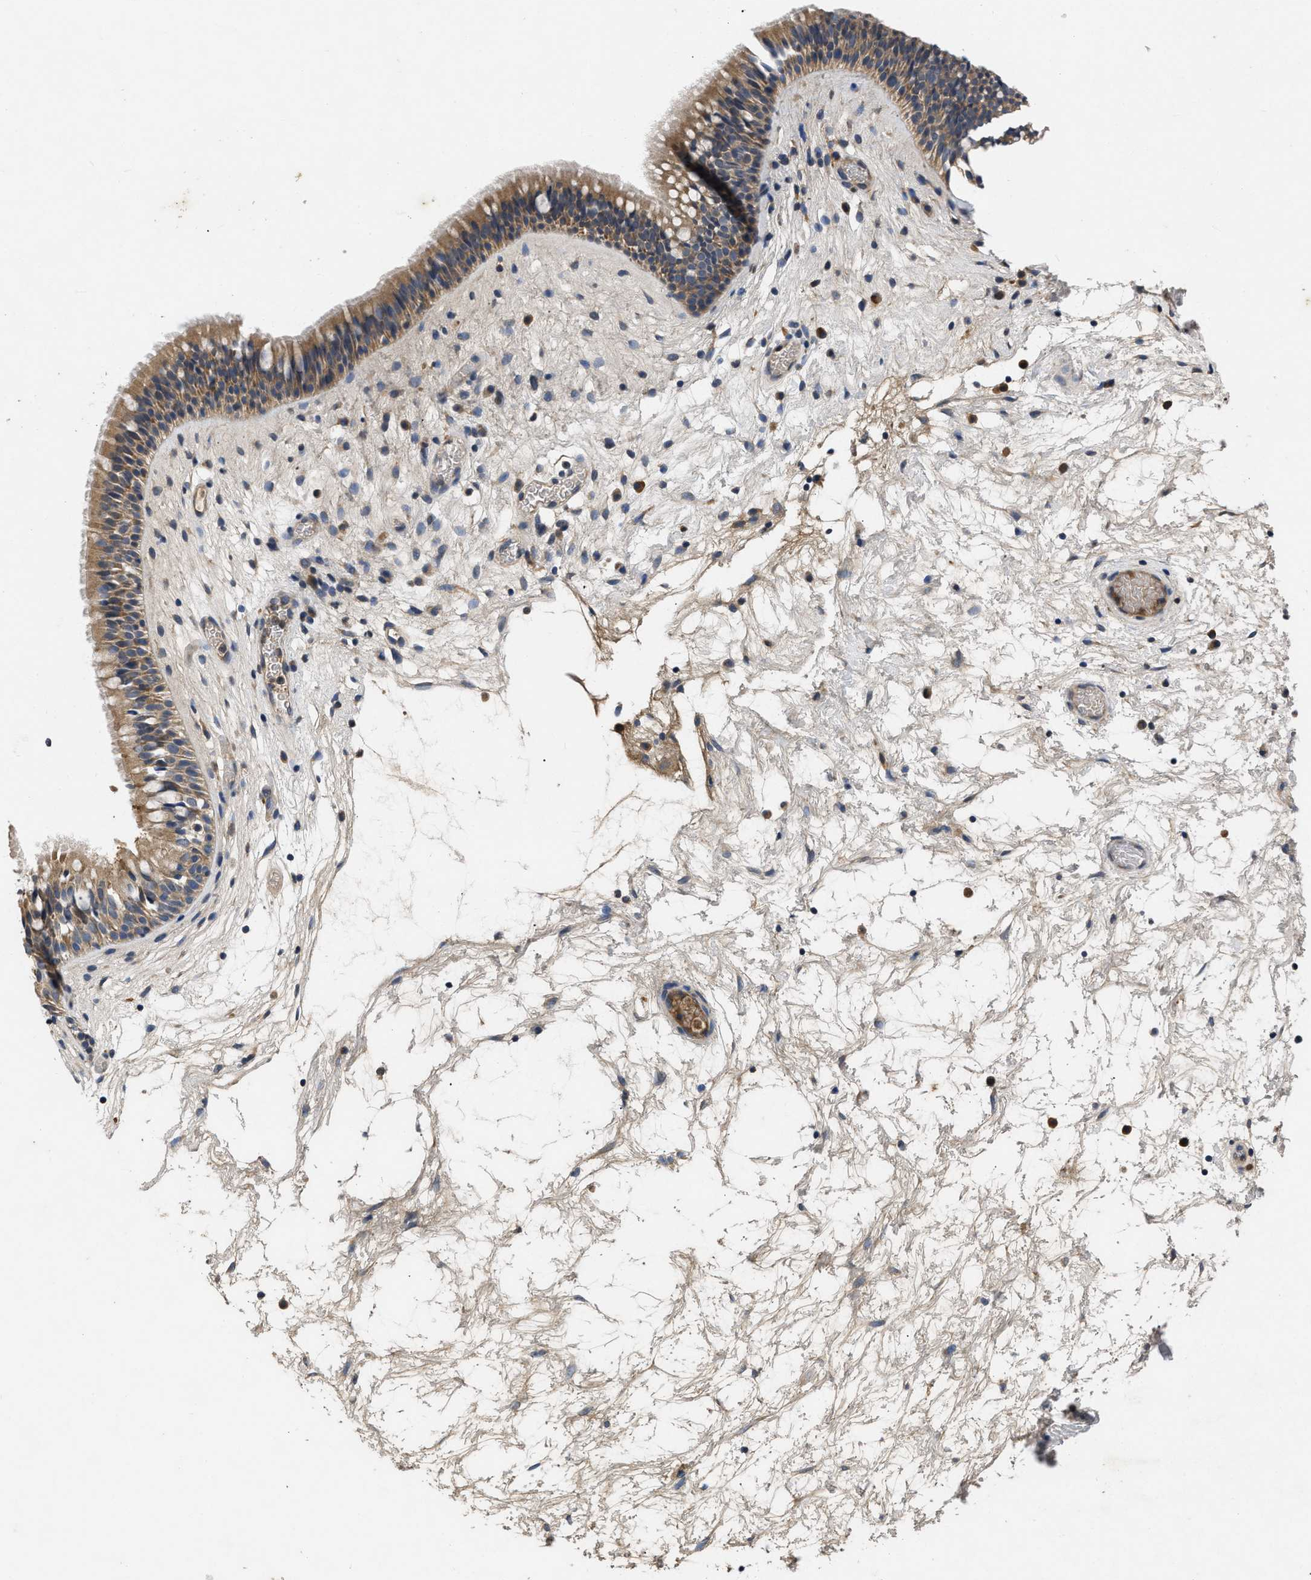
{"staining": {"intensity": "moderate", "quantity": ">75%", "location": "cytoplasmic/membranous"}, "tissue": "nasopharynx", "cell_type": "Respiratory epithelial cells", "image_type": "normal", "snomed": [{"axis": "morphology", "description": "Normal tissue, NOS"}, {"axis": "morphology", "description": "Inflammation, NOS"}, {"axis": "topography", "description": "Nasopharynx"}], "caption": "Unremarkable nasopharynx was stained to show a protein in brown. There is medium levels of moderate cytoplasmic/membranous staining in approximately >75% of respiratory epithelial cells. The staining is performed using DAB brown chromogen to label protein expression. The nuclei are counter-stained blue using hematoxylin.", "gene": "VPS4A", "patient": {"sex": "male", "age": 48}}